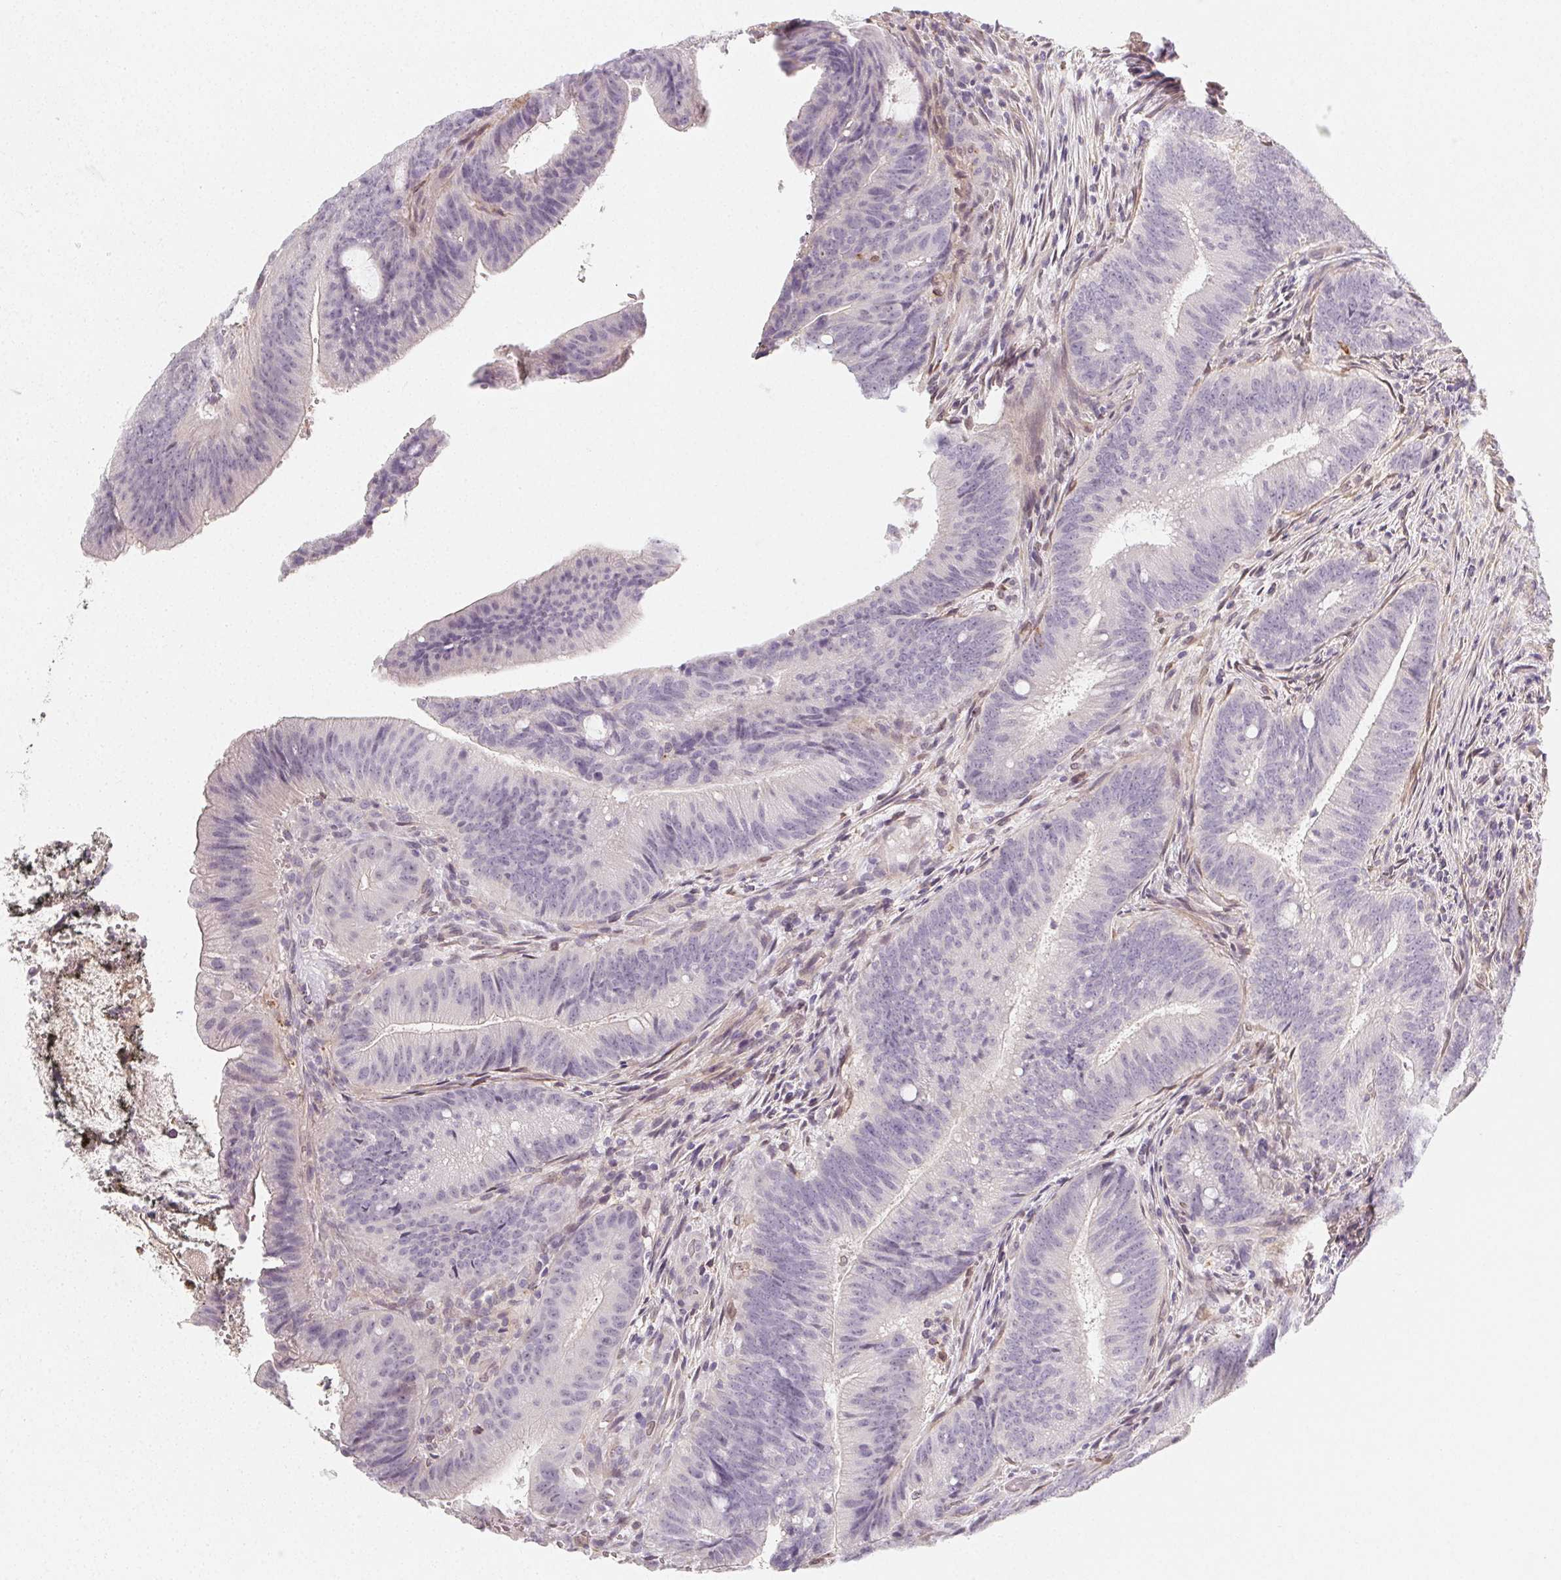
{"staining": {"intensity": "negative", "quantity": "none", "location": "none"}, "tissue": "colorectal cancer", "cell_type": "Tumor cells", "image_type": "cancer", "snomed": [{"axis": "morphology", "description": "Adenocarcinoma, NOS"}, {"axis": "topography", "description": "Colon"}], "caption": "High magnification brightfield microscopy of colorectal cancer stained with DAB (brown) and counterstained with hematoxylin (blue): tumor cells show no significant positivity.", "gene": "LRRC23", "patient": {"sex": "female", "age": 43}}